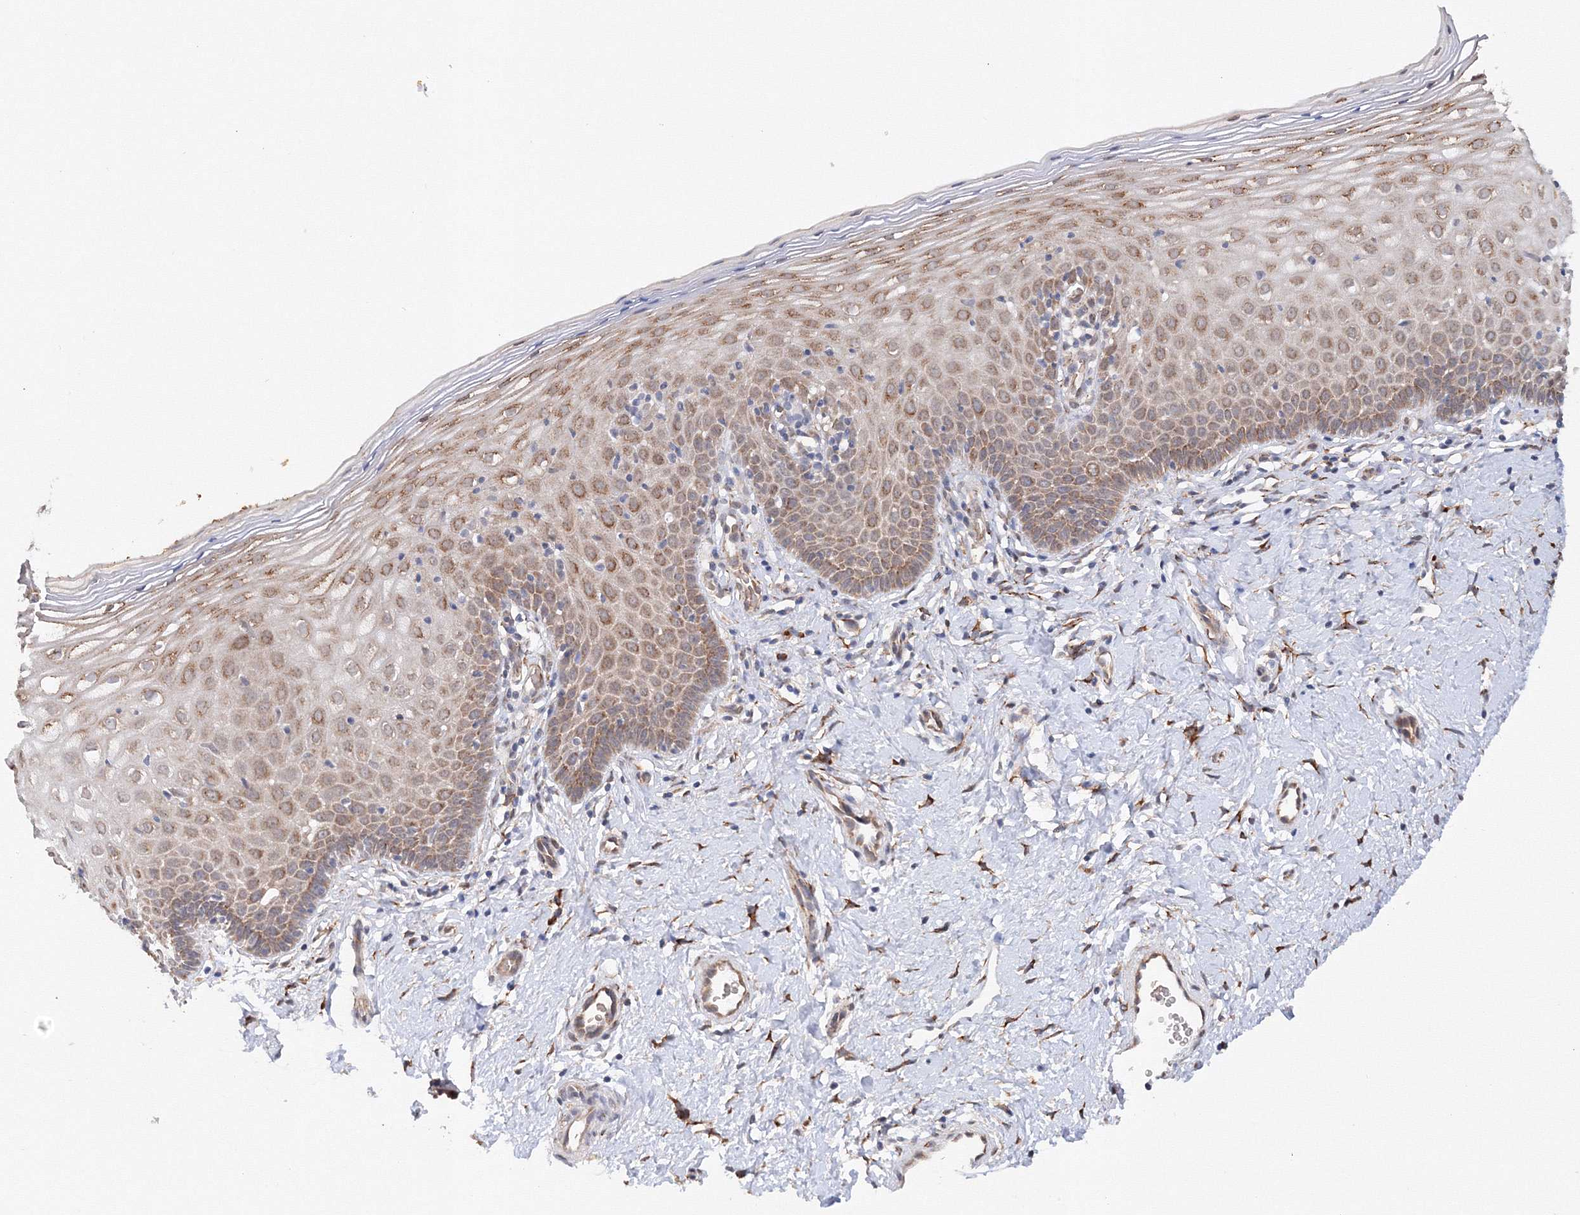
{"staining": {"intensity": "weak", "quantity": ">75%", "location": "cytoplasmic/membranous"}, "tissue": "cervix", "cell_type": "Glandular cells", "image_type": "normal", "snomed": [{"axis": "morphology", "description": "Normal tissue, NOS"}, {"axis": "topography", "description": "Cervix"}], "caption": "An IHC photomicrograph of benign tissue is shown. Protein staining in brown shows weak cytoplasmic/membranous positivity in cervix within glandular cells.", "gene": "DIS3L2", "patient": {"sex": "female", "age": 36}}